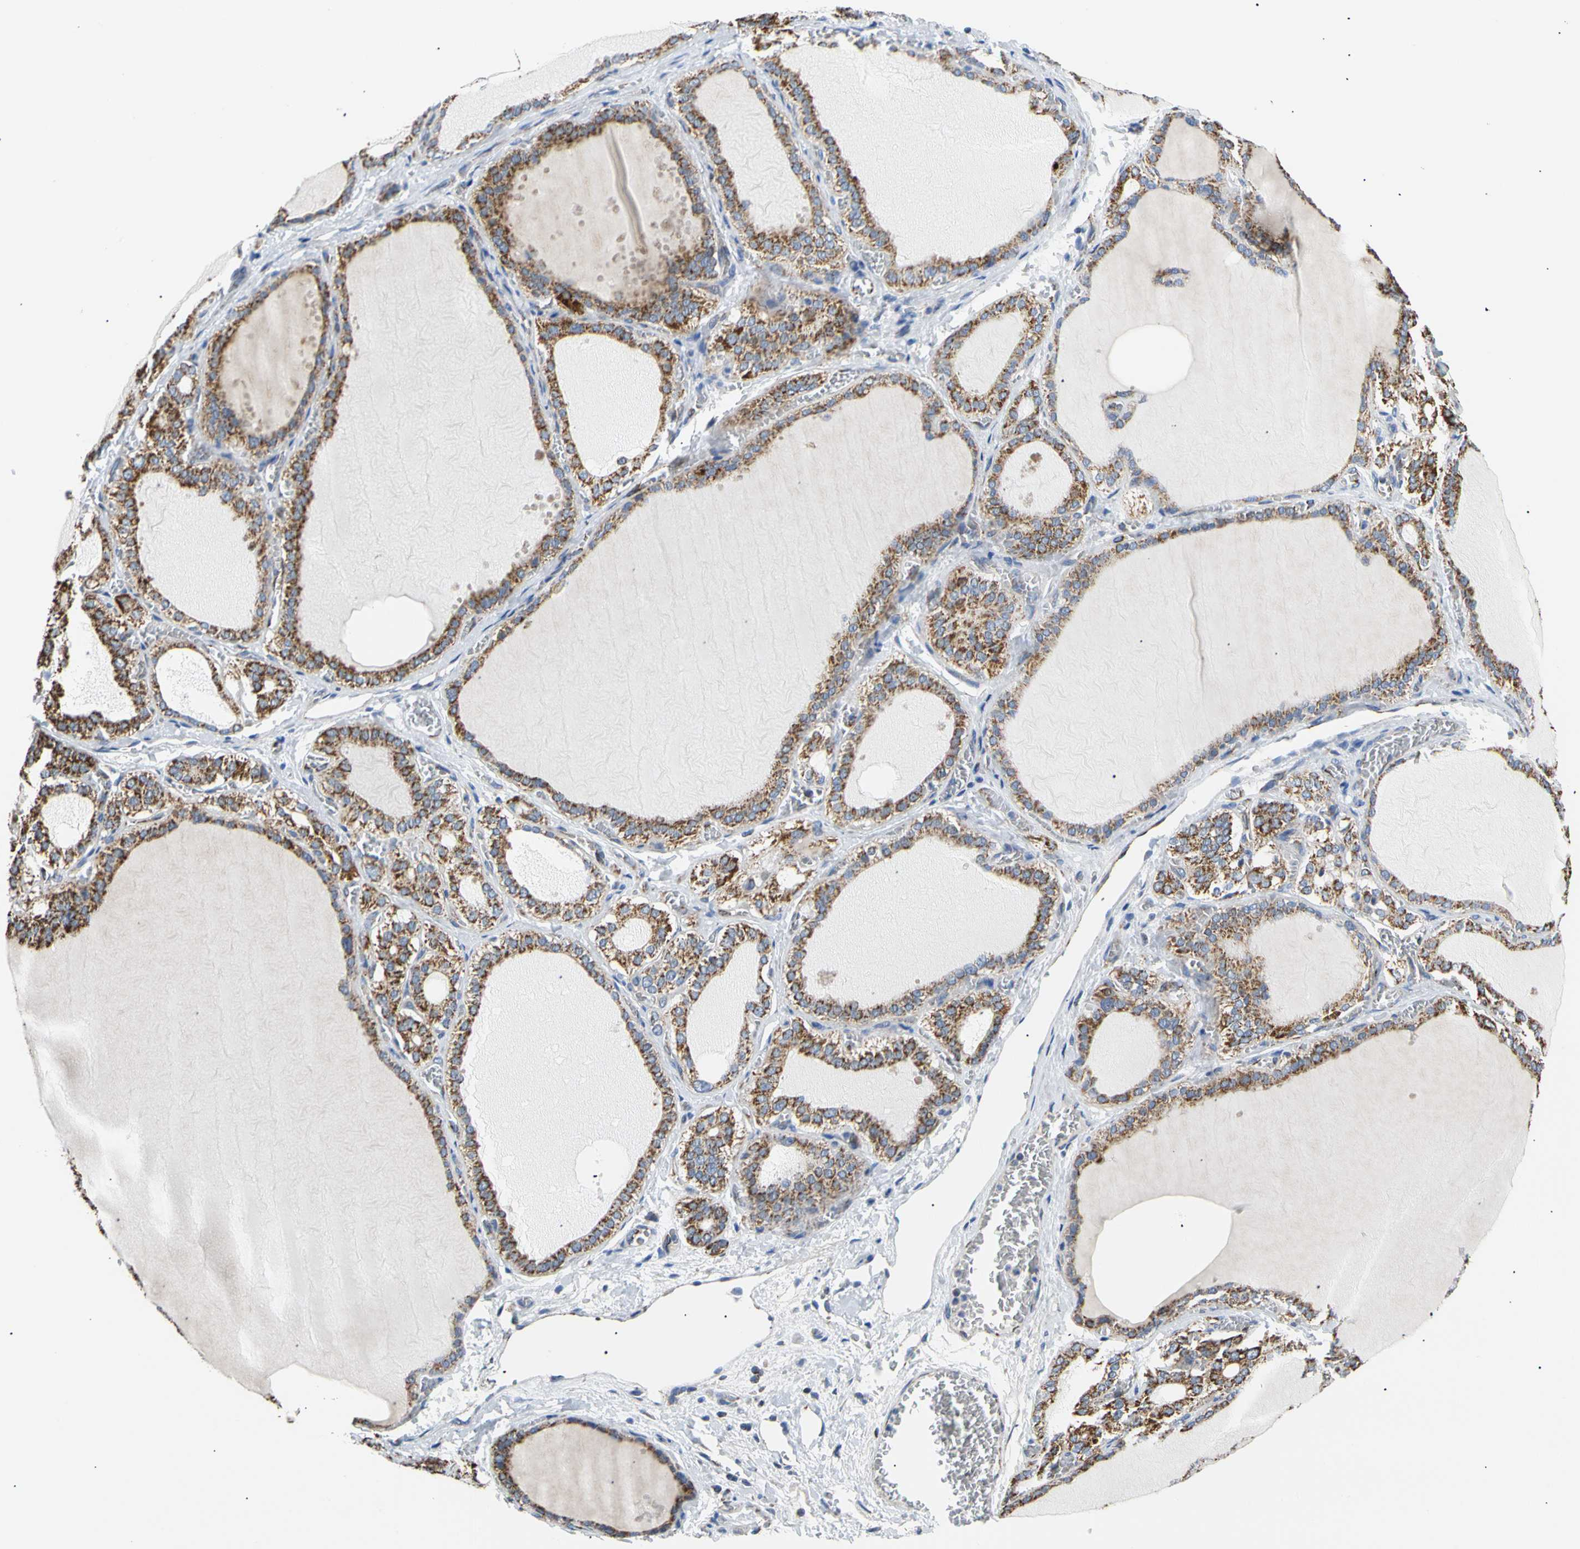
{"staining": {"intensity": "strong", "quantity": "25%-75%", "location": "cytoplasmic/membranous"}, "tissue": "thyroid gland", "cell_type": "Glandular cells", "image_type": "normal", "snomed": [{"axis": "morphology", "description": "Normal tissue, NOS"}, {"axis": "topography", "description": "Thyroid gland"}], "caption": "A high amount of strong cytoplasmic/membranous positivity is identified in approximately 25%-75% of glandular cells in normal thyroid gland.", "gene": "ACAT1", "patient": {"sex": "female", "age": 55}}